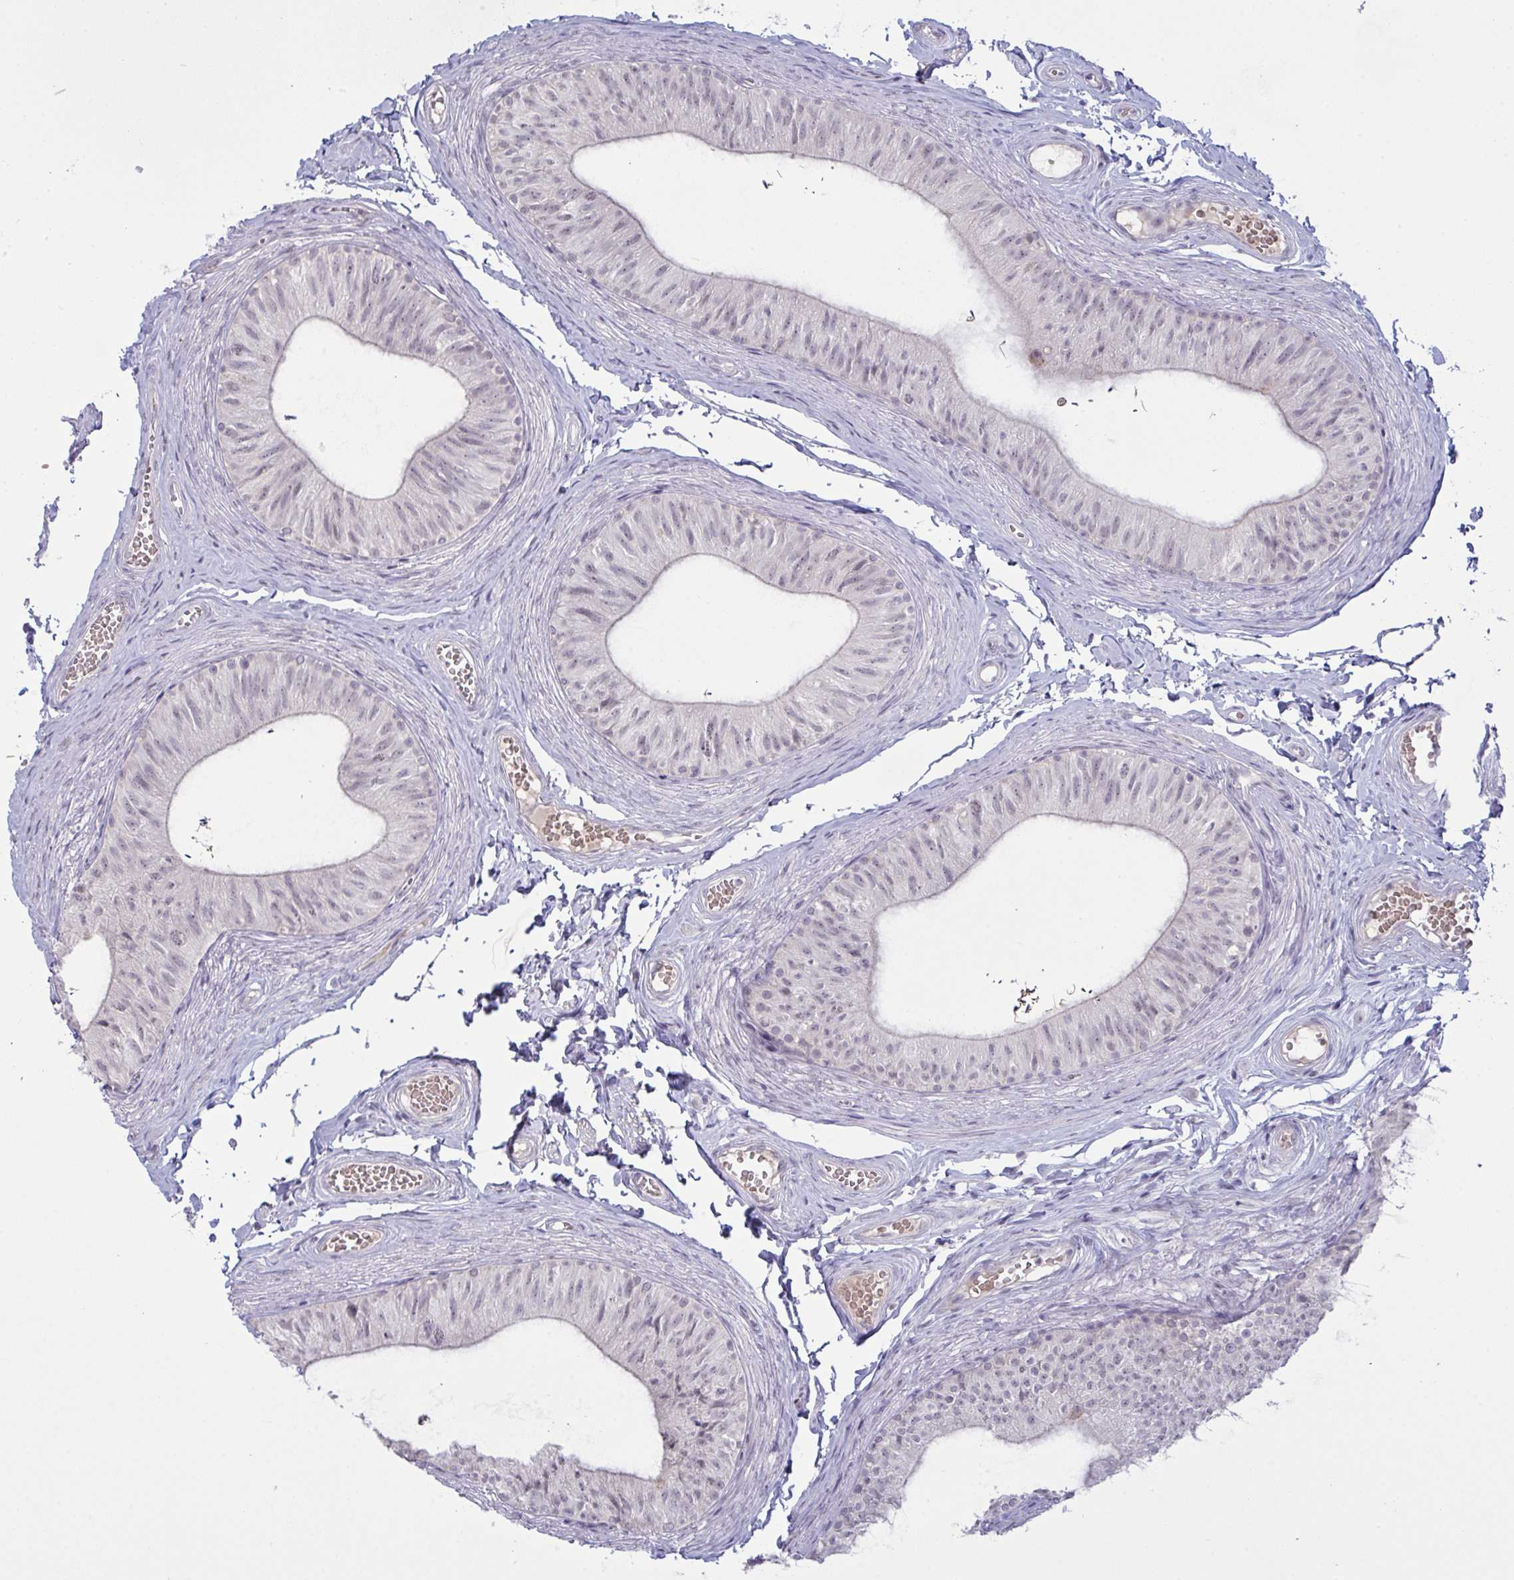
{"staining": {"intensity": "weak", "quantity": "<25%", "location": "nuclear"}, "tissue": "epididymis", "cell_type": "Glandular cells", "image_type": "normal", "snomed": [{"axis": "morphology", "description": "Normal tissue, NOS"}, {"axis": "topography", "description": "Epididymis, spermatic cord, NOS"}, {"axis": "topography", "description": "Epididymis"}, {"axis": "topography", "description": "Peripheral nerve tissue"}], "caption": "High power microscopy photomicrograph of an immunohistochemistry image of normal epididymis, revealing no significant expression in glandular cells. (Brightfield microscopy of DAB (3,3'-diaminobenzidine) immunohistochemistry at high magnification).", "gene": "ZNF784", "patient": {"sex": "male", "age": 29}}